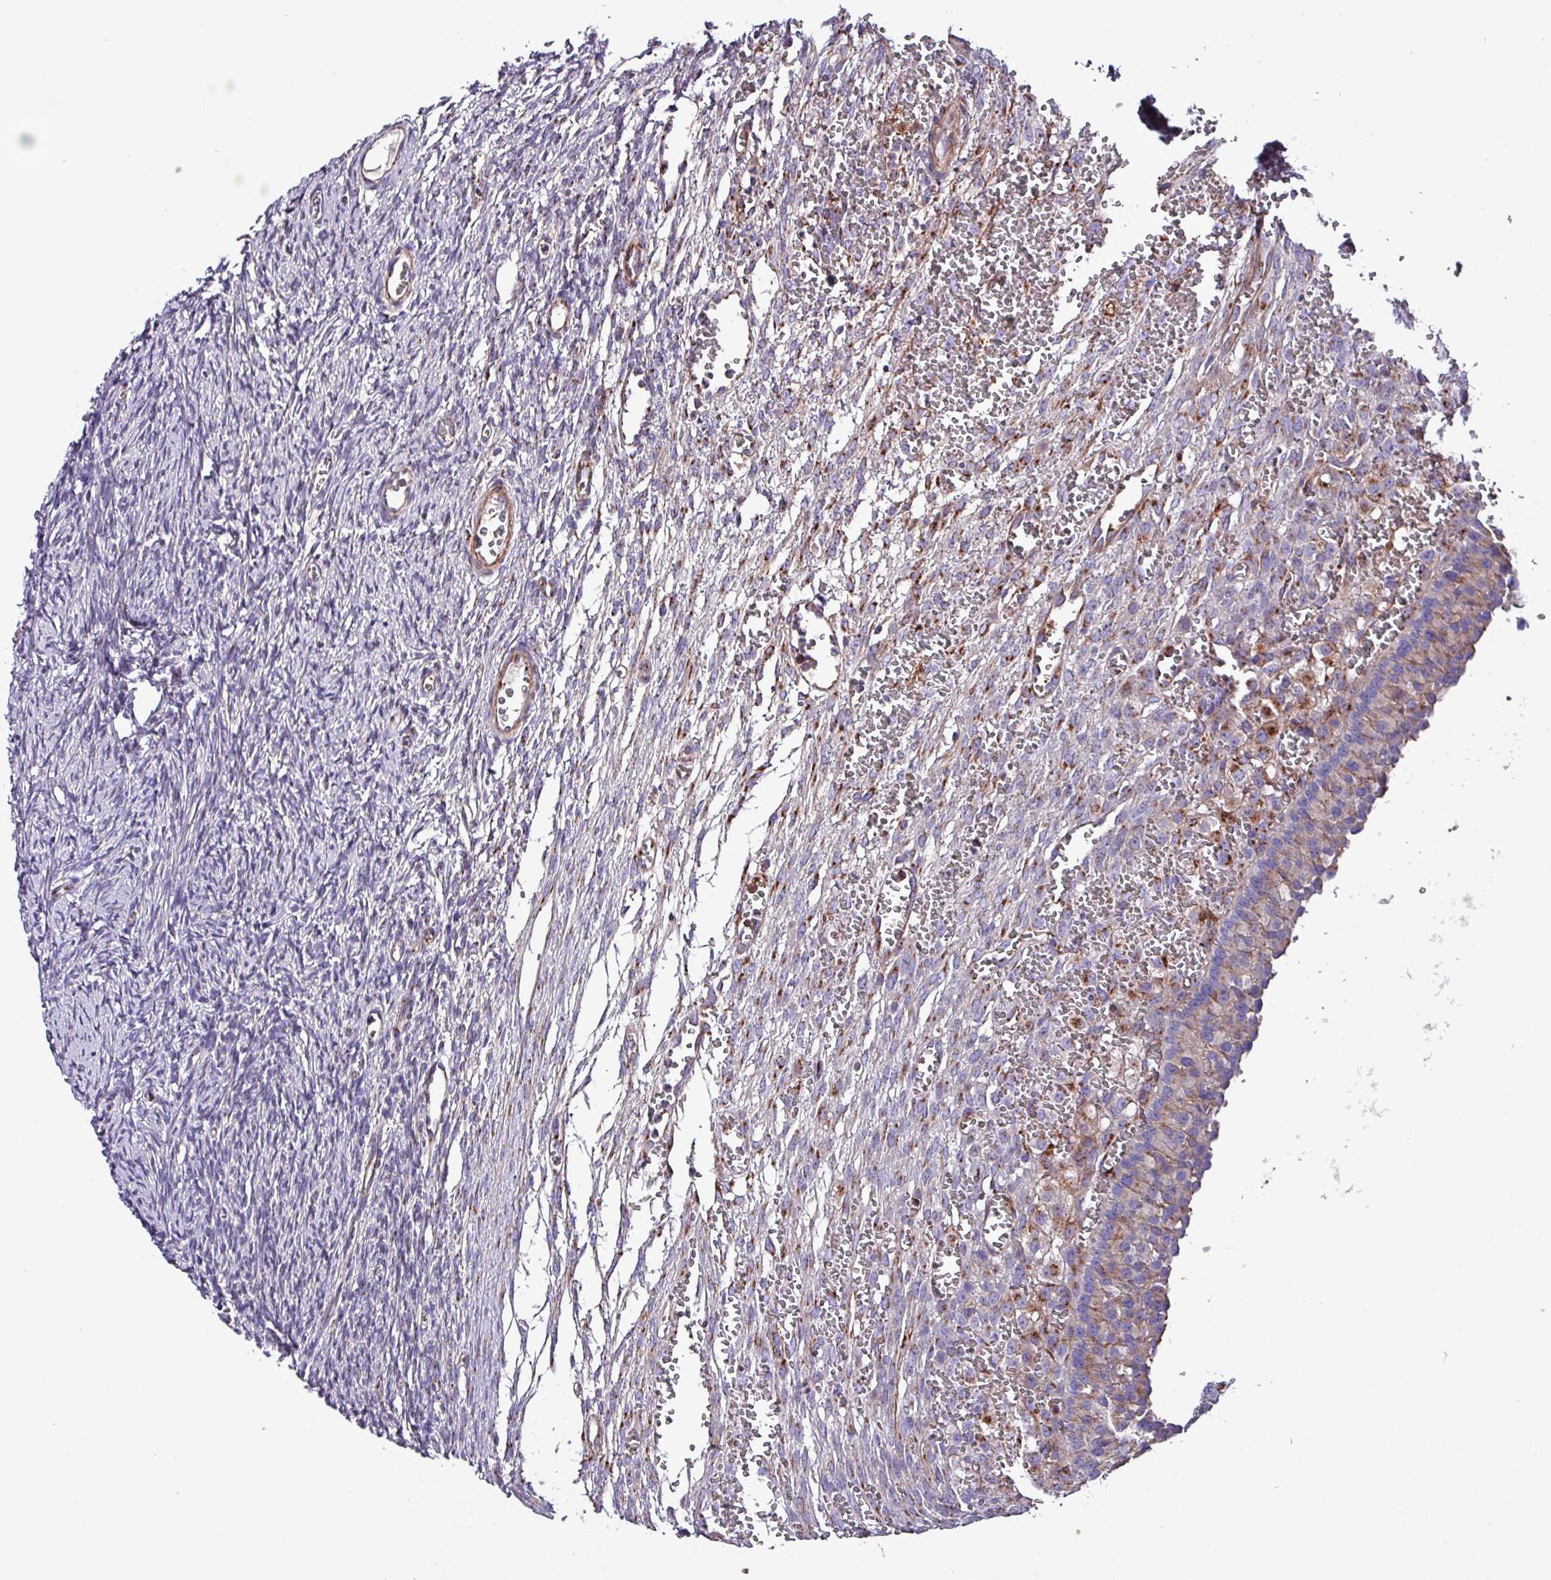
{"staining": {"intensity": "negative", "quantity": "none", "location": "none"}, "tissue": "ovary", "cell_type": "Follicle cells", "image_type": "normal", "snomed": [{"axis": "morphology", "description": "Normal tissue, NOS"}, {"axis": "topography", "description": "Ovary"}], "caption": "The histopathology image displays no significant staining in follicle cells of ovary. Brightfield microscopy of immunohistochemistry (IHC) stained with DAB (3,3'-diaminobenzidine) (brown) and hematoxylin (blue), captured at high magnification.", "gene": "VAMP4", "patient": {"sex": "female", "age": 39}}